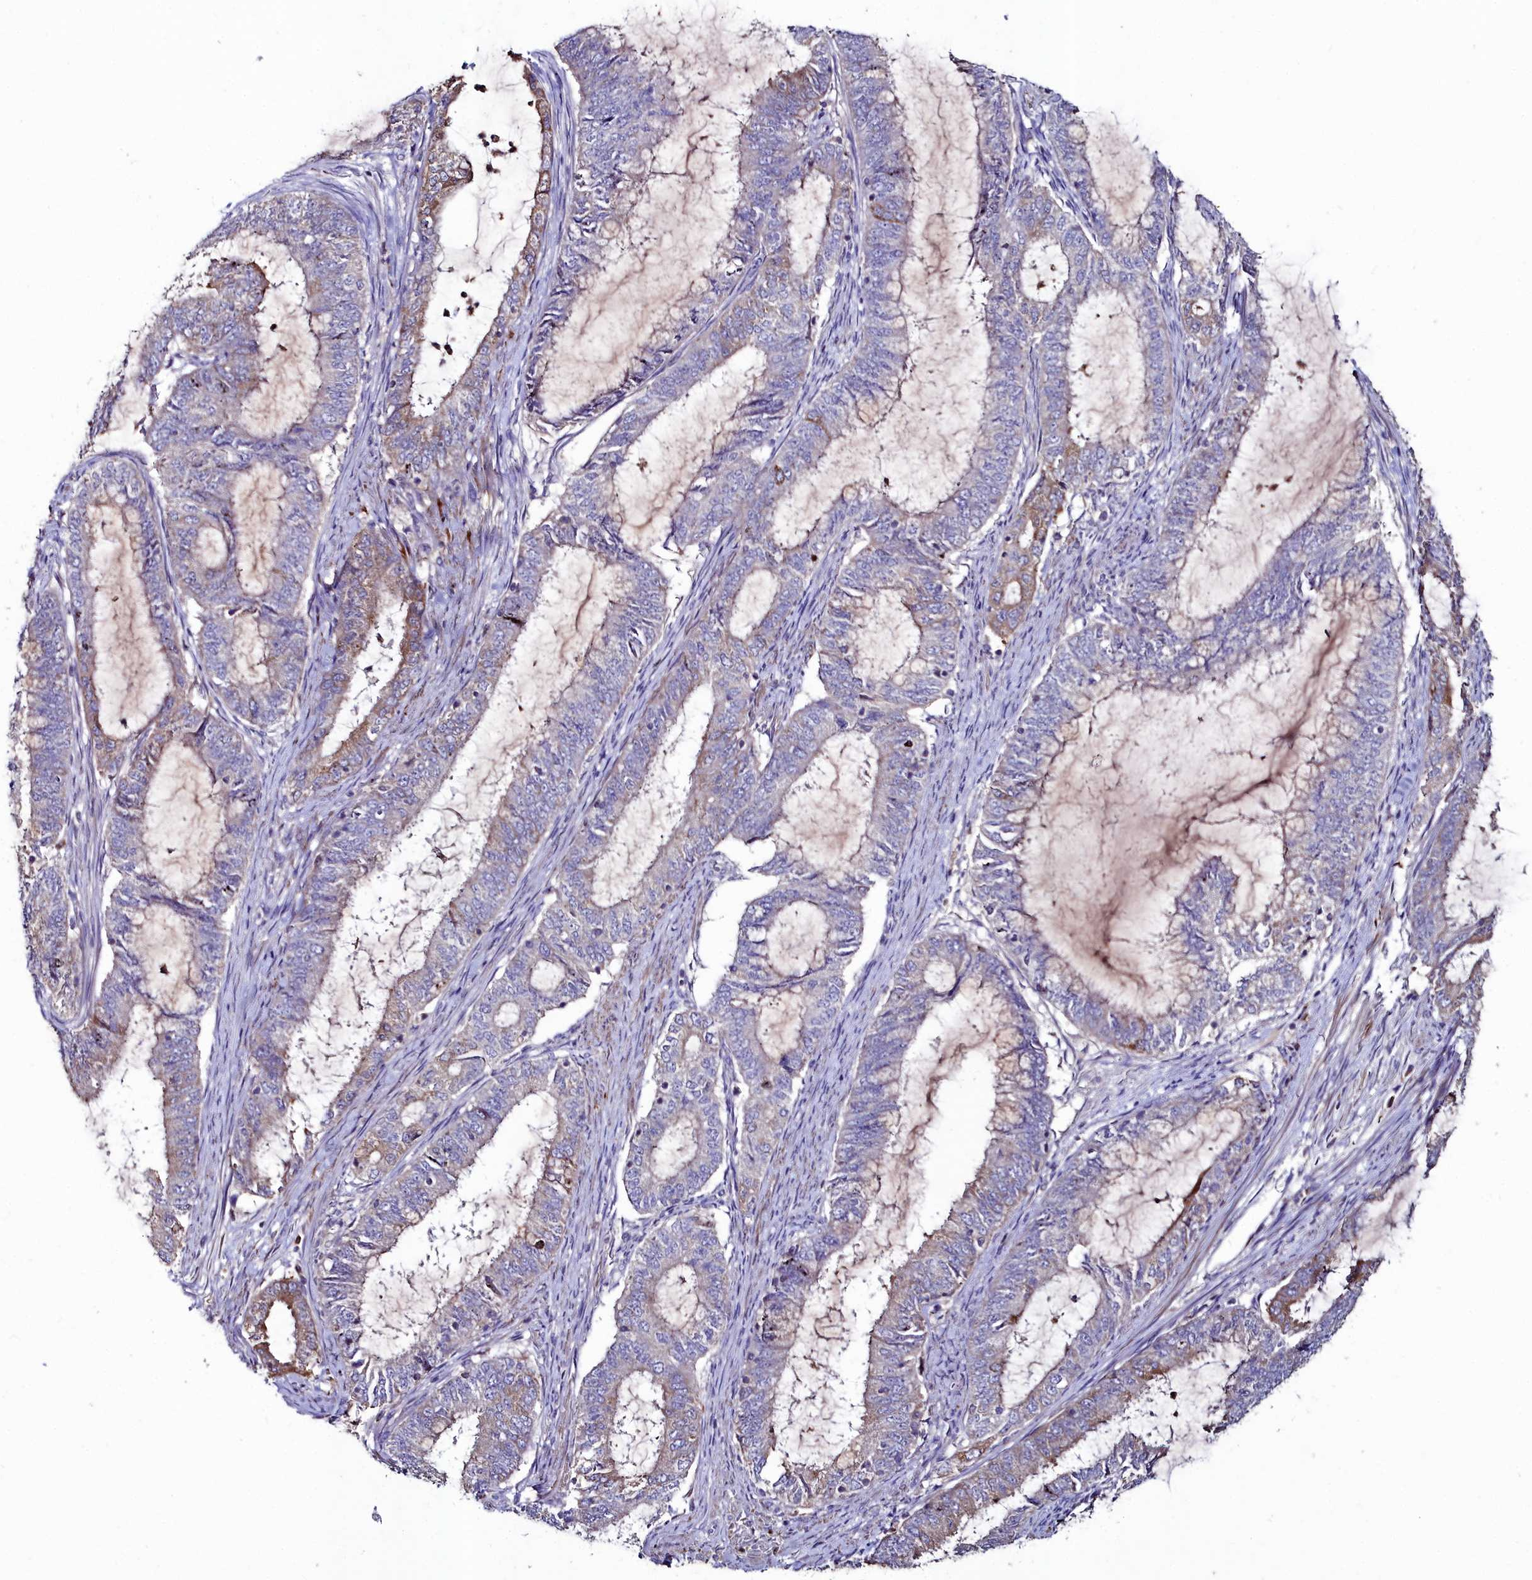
{"staining": {"intensity": "moderate", "quantity": "<25%", "location": "cytoplasmic/membranous"}, "tissue": "endometrial cancer", "cell_type": "Tumor cells", "image_type": "cancer", "snomed": [{"axis": "morphology", "description": "Adenocarcinoma, NOS"}, {"axis": "topography", "description": "Endometrium"}], "caption": "This is an image of IHC staining of endometrial cancer, which shows moderate expression in the cytoplasmic/membranous of tumor cells.", "gene": "AMBRA1", "patient": {"sex": "female", "age": 51}}